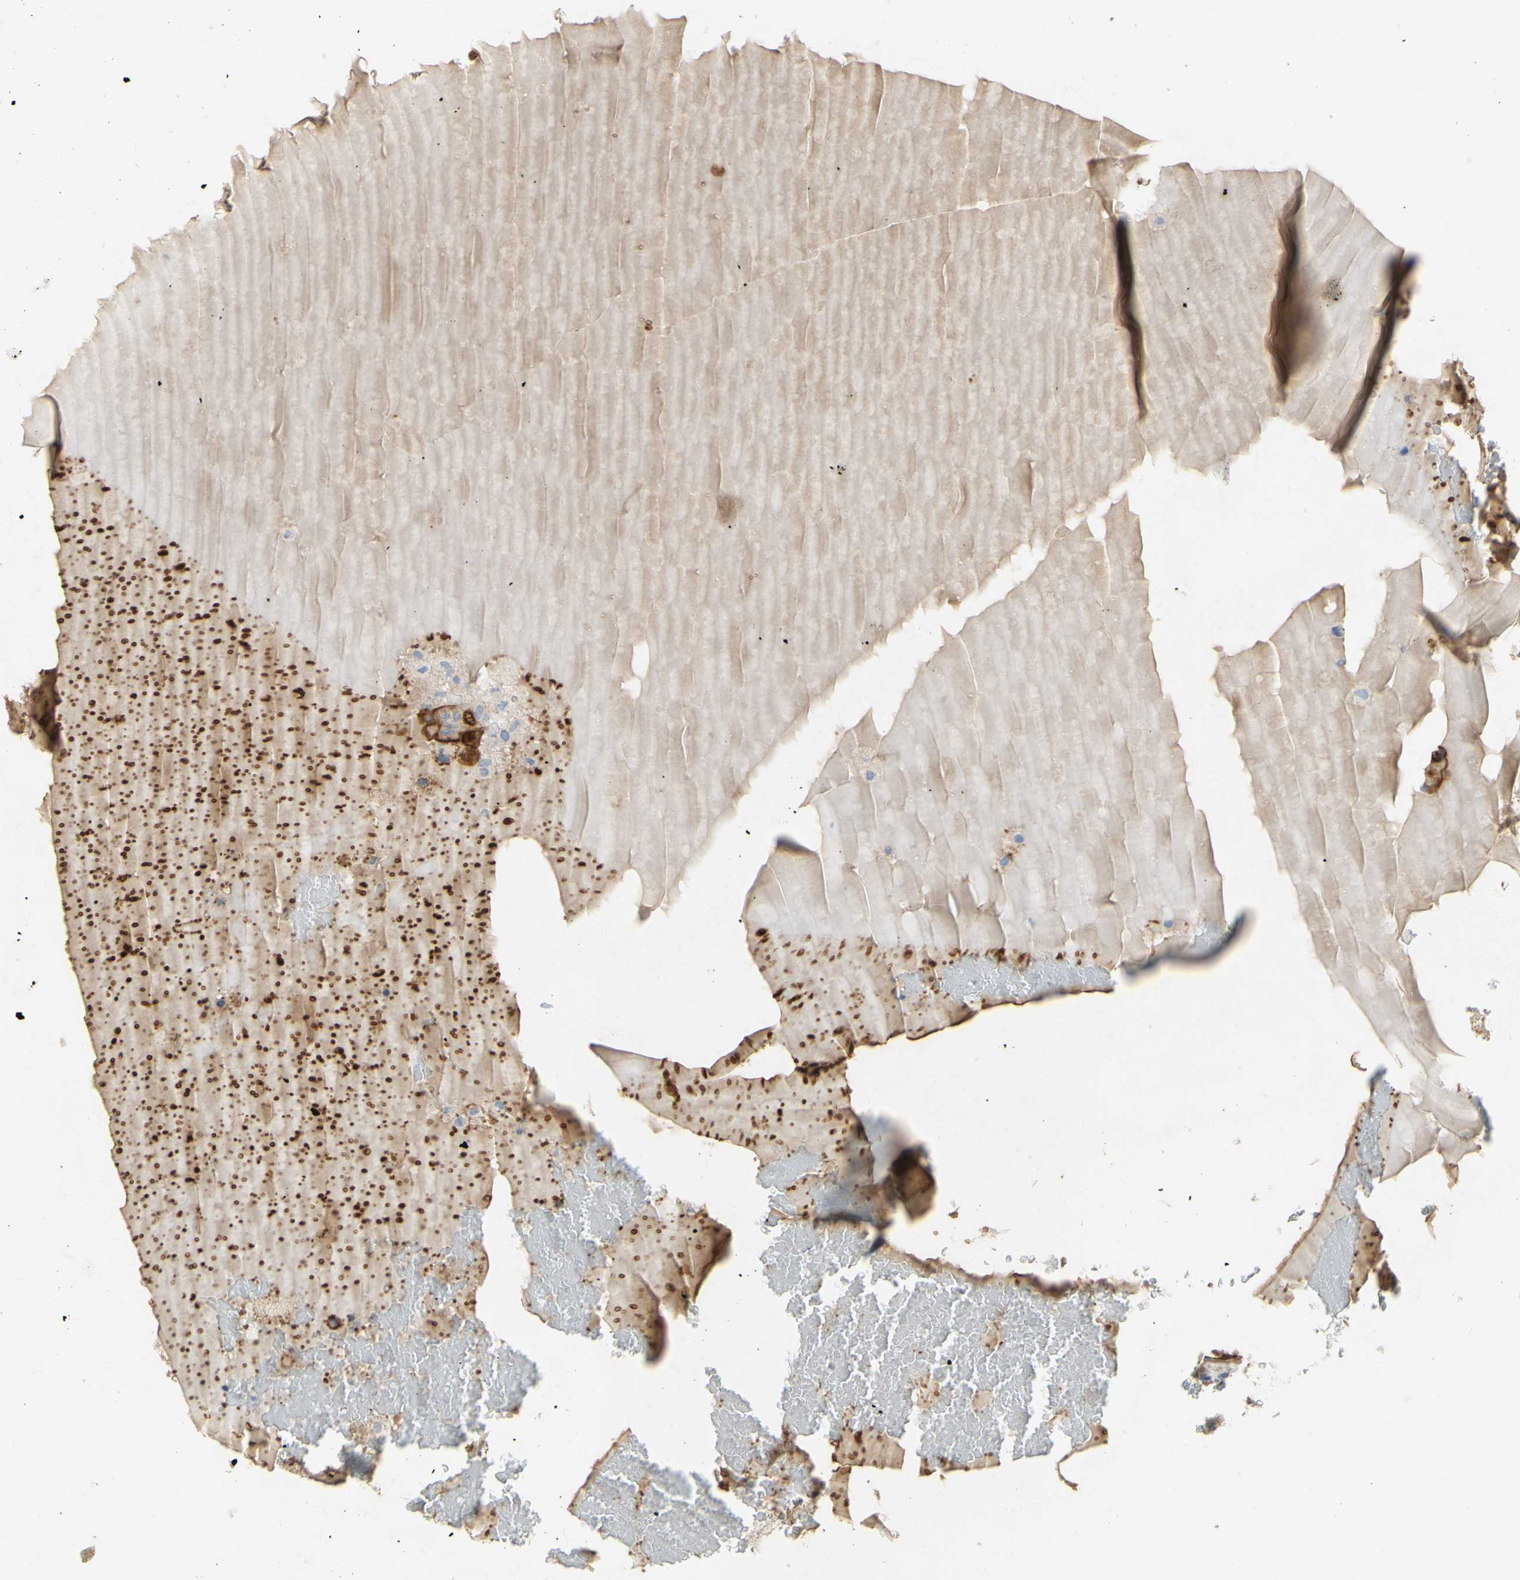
{"staining": {"intensity": "weak", "quantity": ">75%", "location": "cytoplasmic/membranous"}, "tissue": "thyroid cancer", "cell_type": "Tumor cells", "image_type": "cancer", "snomed": [{"axis": "morphology", "description": "Papillary adenocarcinoma, NOS"}, {"axis": "topography", "description": "Thyroid gland"}], "caption": "High-magnification brightfield microscopy of thyroid papillary adenocarcinoma stained with DAB (3,3'-diaminobenzidine) (brown) and counterstained with hematoxylin (blue). tumor cells exhibit weak cytoplasmic/membranous expression is identified in approximately>75% of cells. Nuclei are stained in blue.", "gene": "MUC1", "patient": {"sex": "male", "age": 77}}